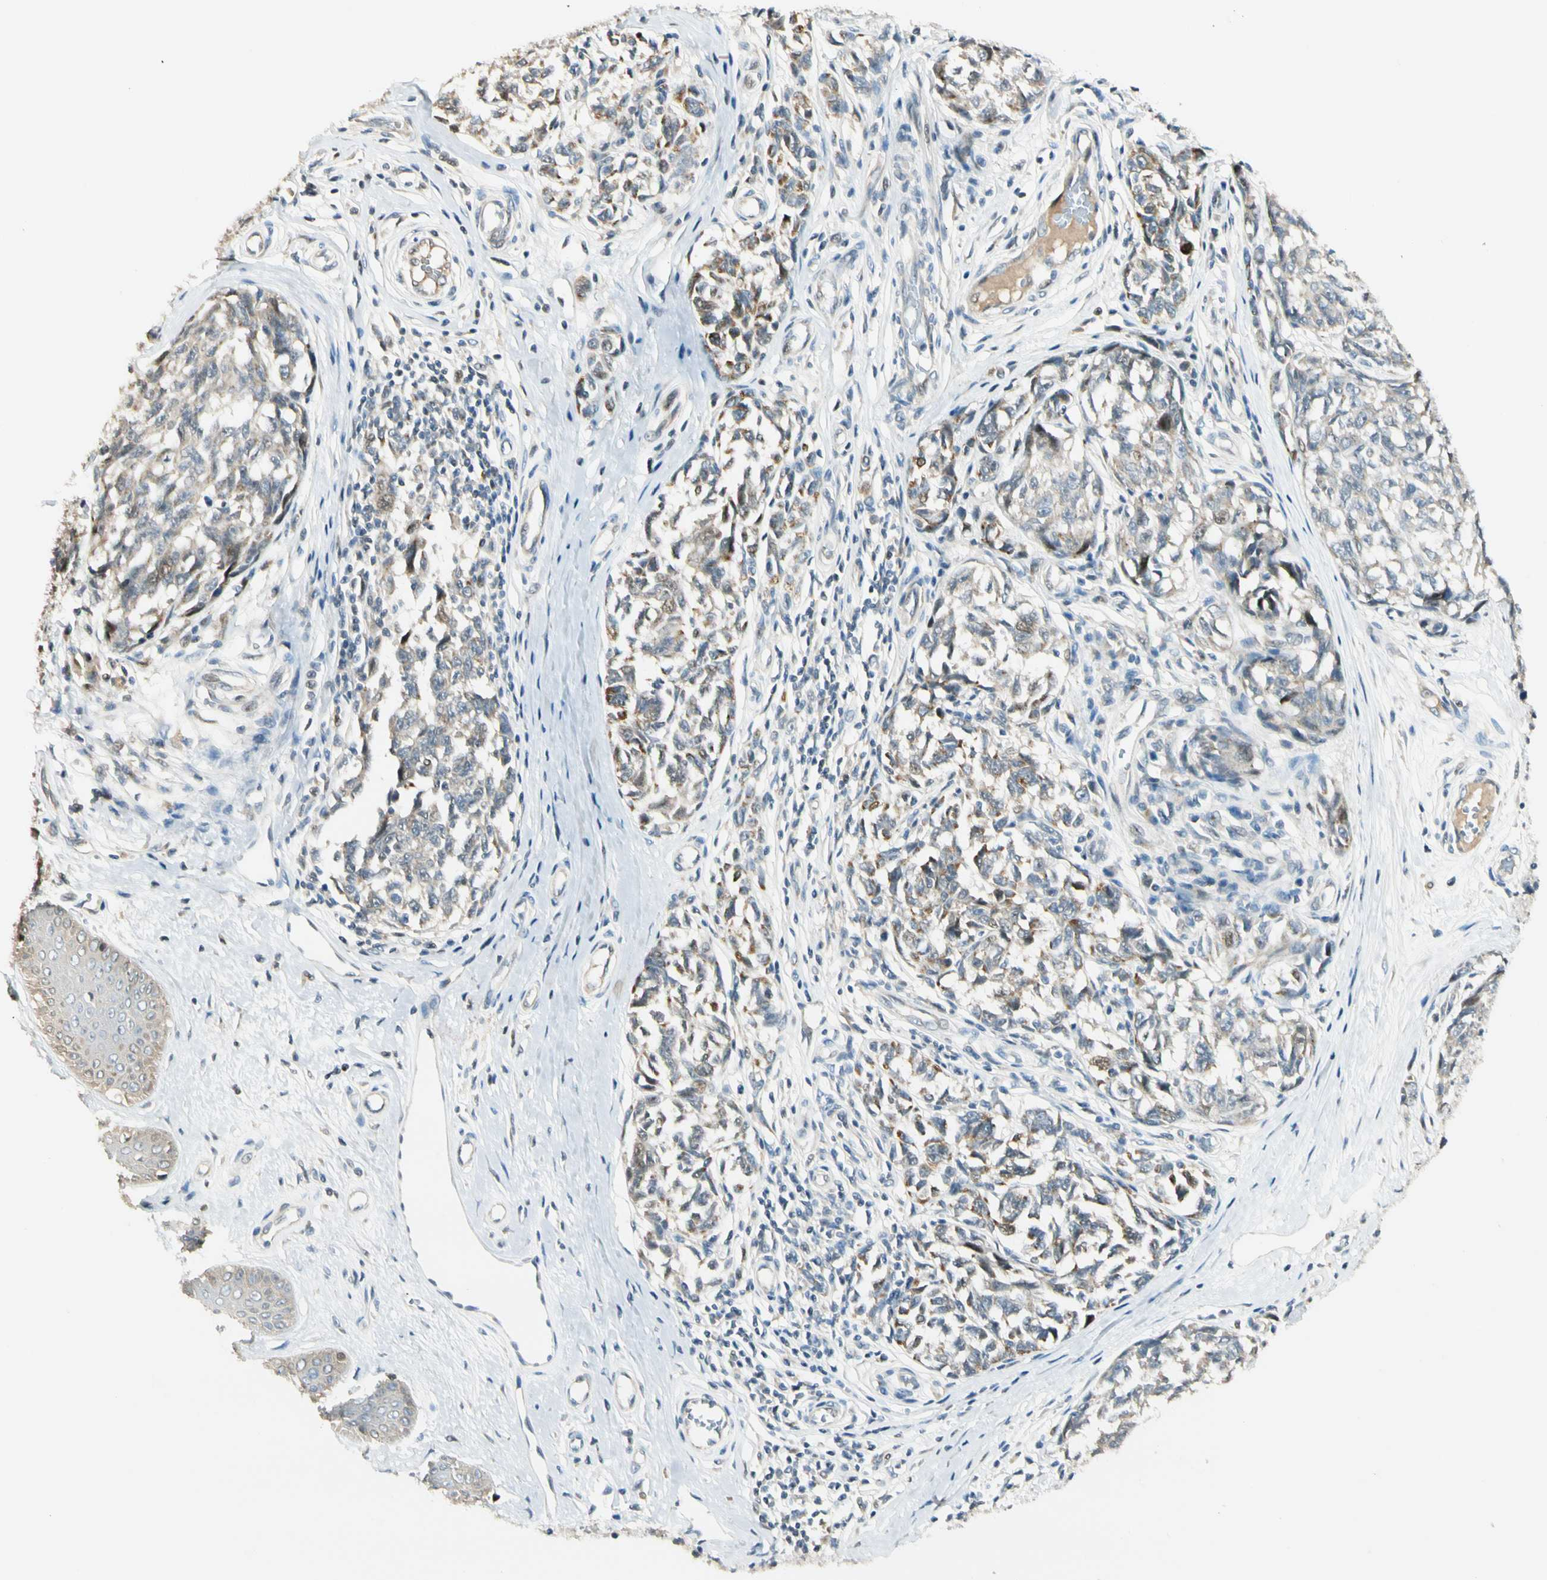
{"staining": {"intensity": "weak", "quantity": "25%-75%", "location": "cytoplasmic/membranous"}, "tissue": "melanoma", "cell_type": "Tumor cells", "image_type": "cancer", "snomed": [{"axis": "morphology", "description": "Malignant melanoma, NOS"}, {"axis": "topography", "description": "Skin"}], "caption": "This histopathology image reveals IHC staining of malignant melanoma, with low weak cytoplasmic/membranous positivity in approximately 25%-75% of tumor cells.", "gene": "P3H2", "patient": {"sex": "female", "age": 64}}